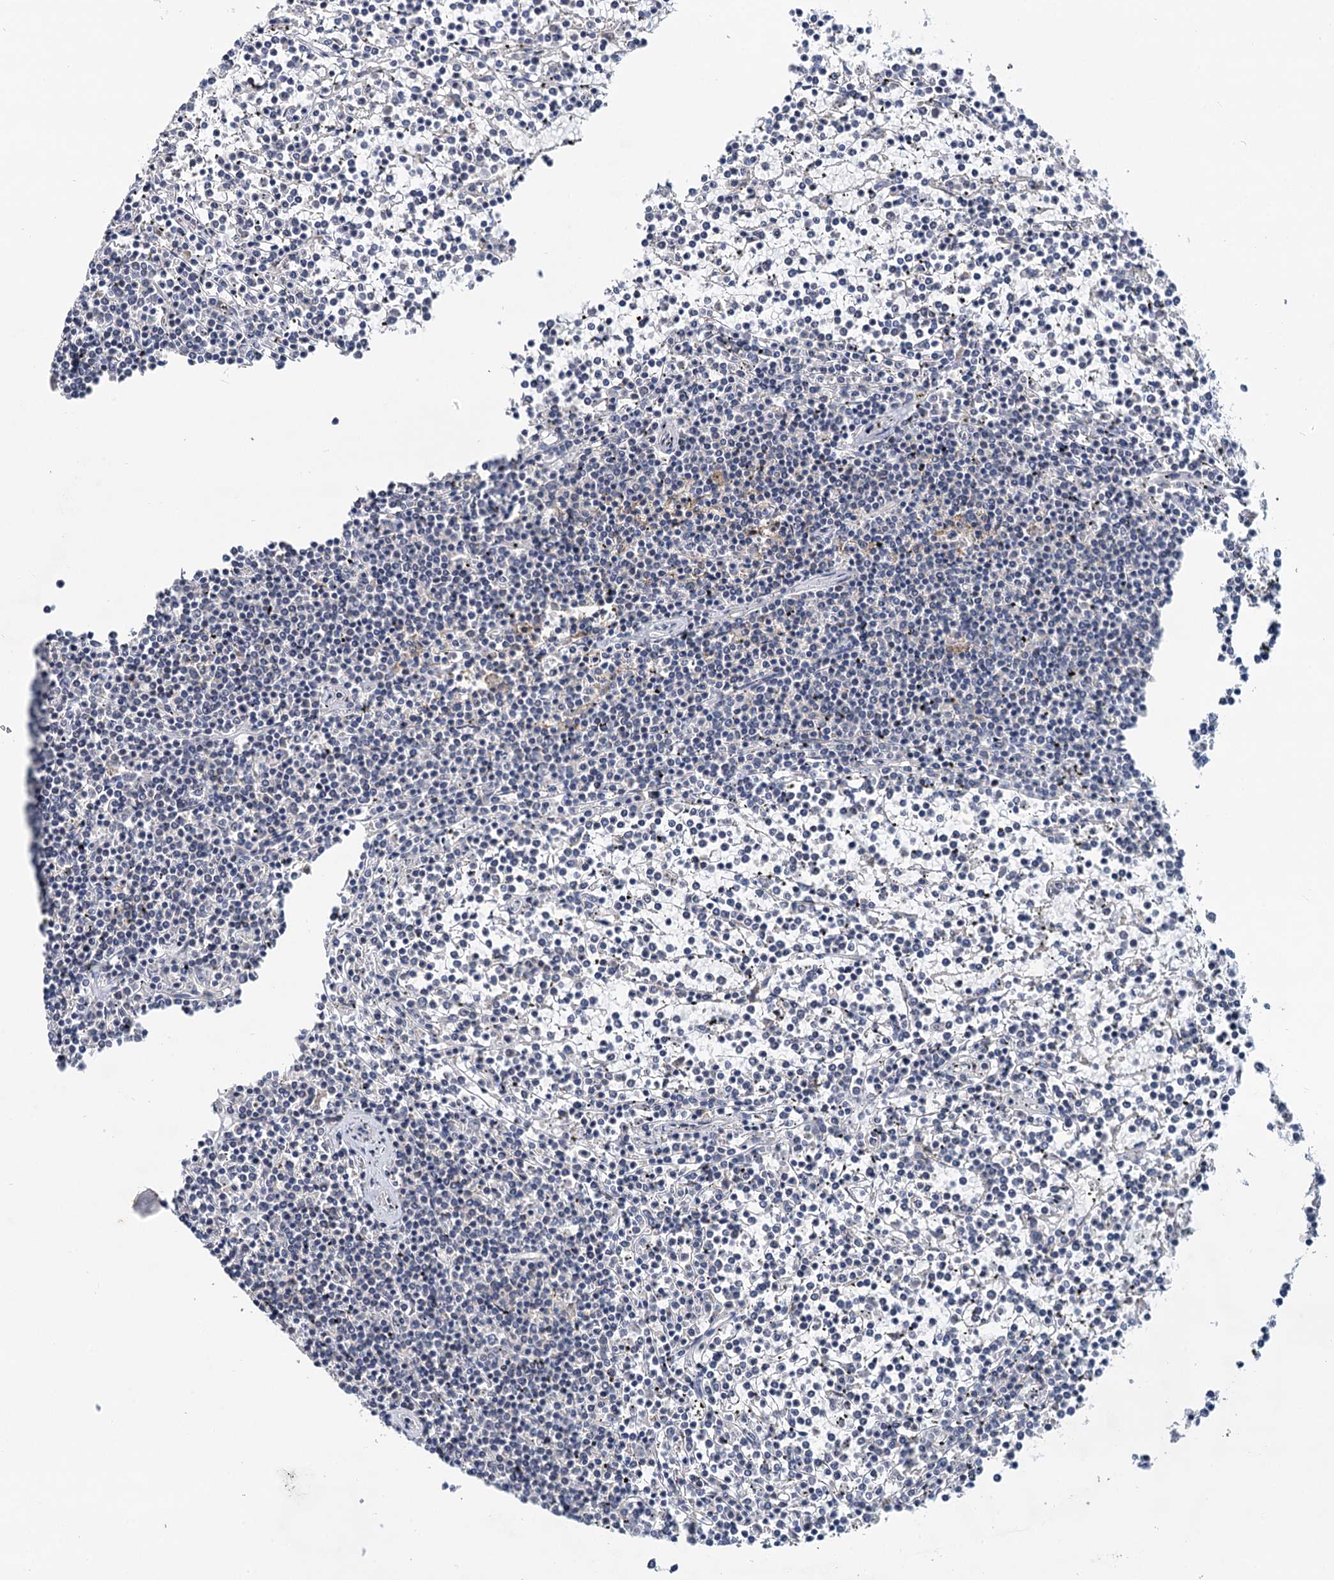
{"staining": {"intensity": "negative", "quantity": "none", "location": "none"}, "tissue": "lymphoma", "cell_type": "Tumor cells", "image_type": "cancer", "snomed": [{"axis": "morphology", "description": "Malignant lymphoma, non-Hodgkin's type, Low grade"}, {"axis": "topography", "description": "Spleen"}], "caption": "Tumor cells are negative for brown protein staining in malignant lymphoma, non-Hodgkin's type (low-grade). (DAB immunohistochemistry visualized using brightfield microscopy, high magnification).", "gene": "ANKRD42", "patient": {"sex": "female", "age": 19}}